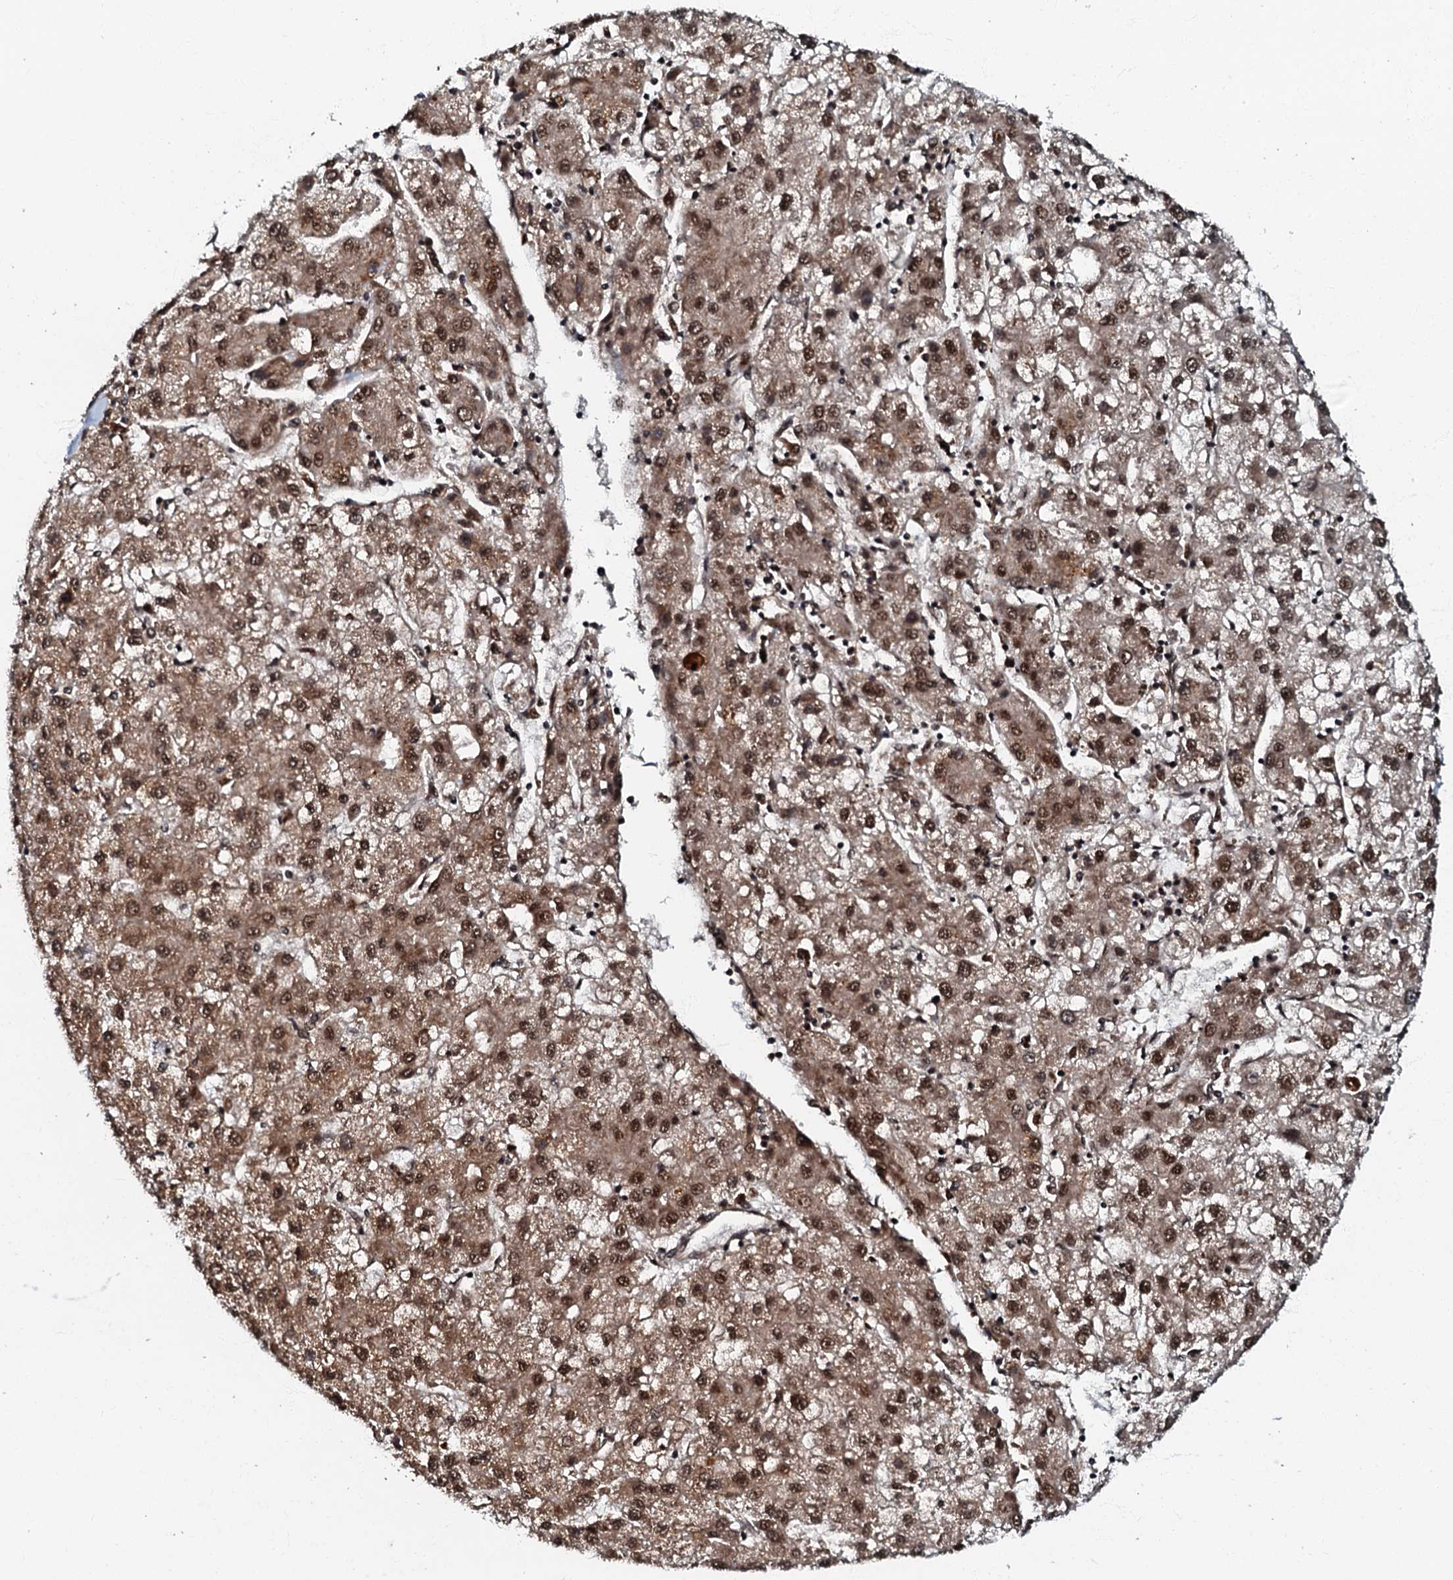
{"staining": {"intensity": "moderate", "quantity": ">75%", "location": "cytoplasmic/membranous,nuclear"}, "tissue": "liver cancer", "cell_type": "Tumor cells", "image_type": "cancer", "snomed": [{"axis": "morphology", "description": "Carcinoma, Hepatocellular, NOS"}, {"axis": "topography", "description": "Liver"}], "caption": "Immunohistochemical staining of liver cancer exhibits medium levels of moderate cytoplasmic/membranous and nuclear expression in approximately >75% of tumor cells. The staining is performed using DAB (3,3'-diaminobenzidine) brown chromogen to label protein expression. The nuclei are counter-stained blue using hematoxylin.", "gene": "C18orf32", "patient": {"sex": "male", "age": 72}}